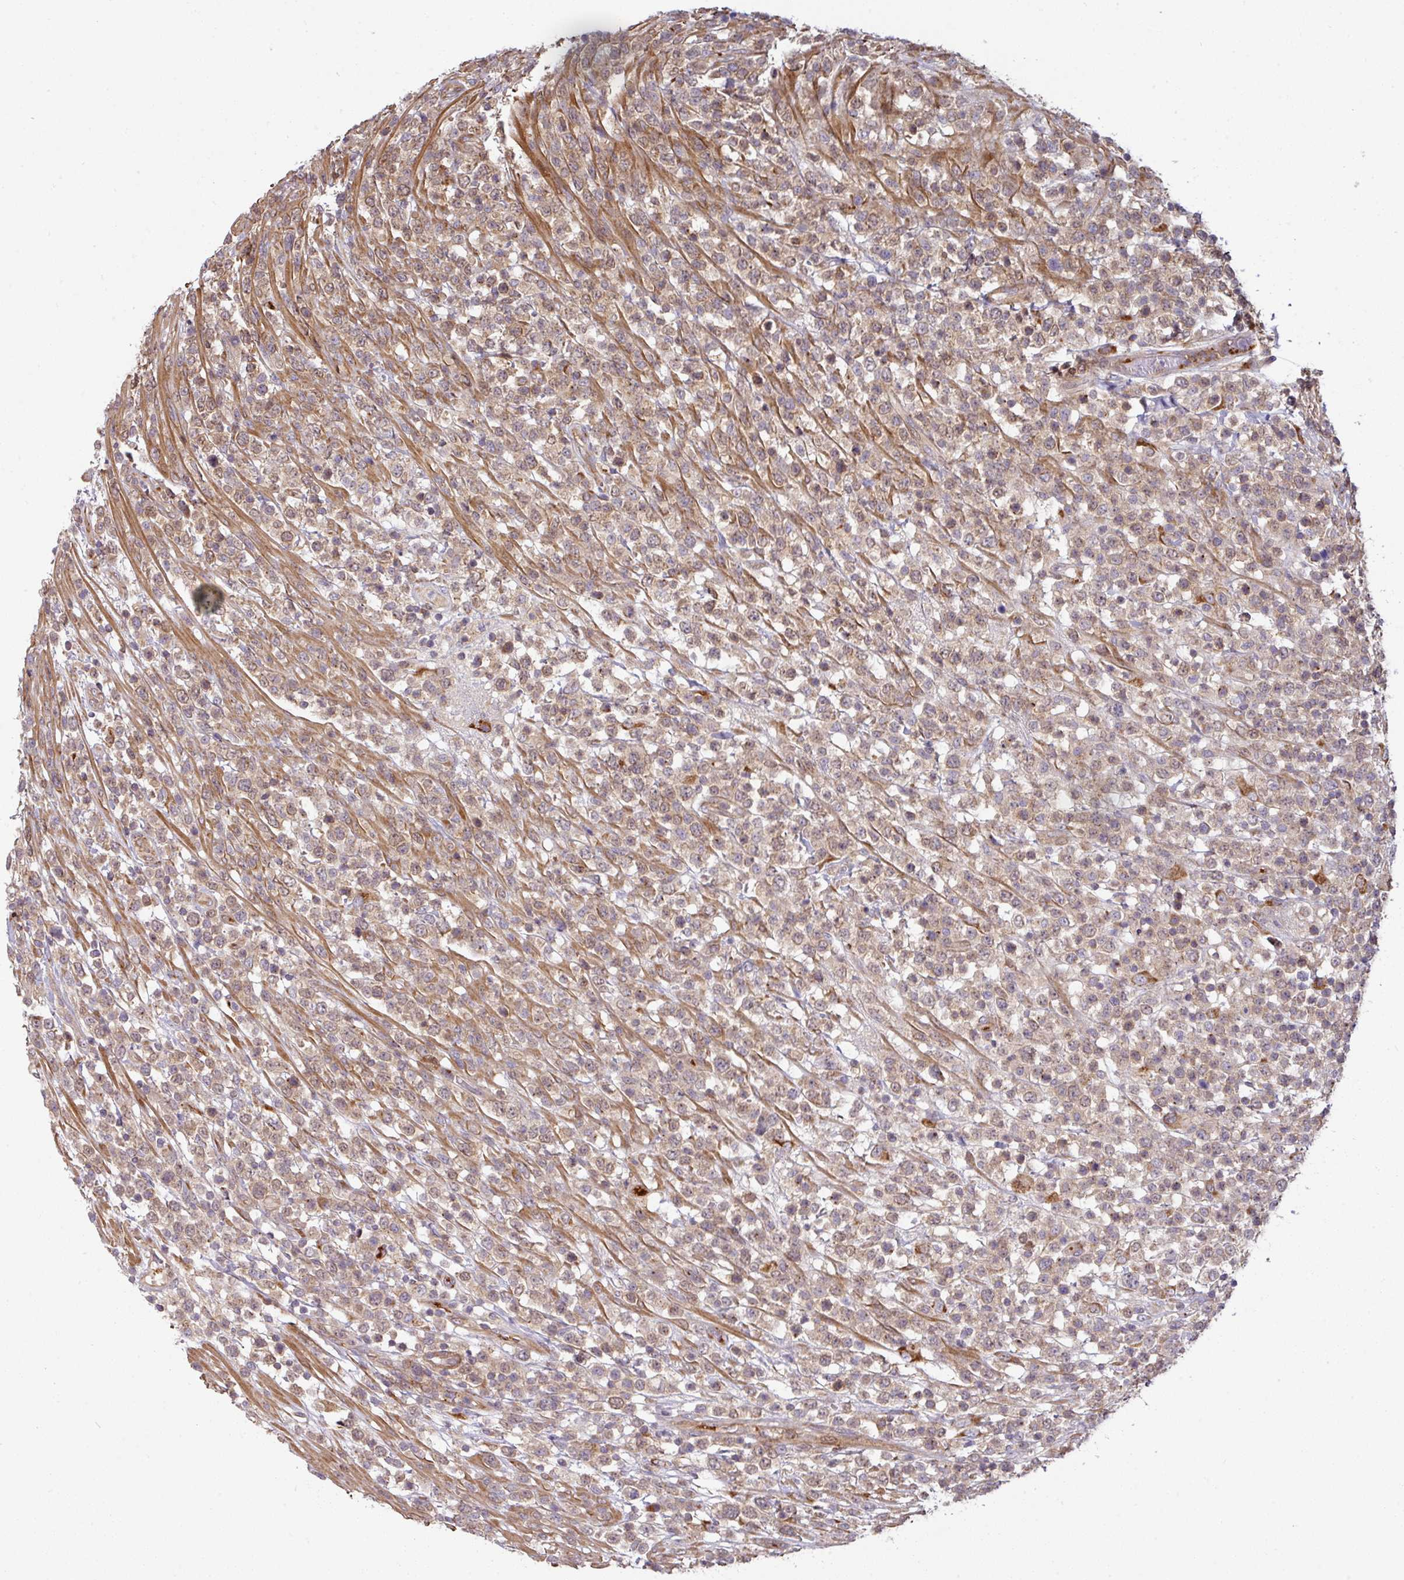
{"staining": {"intensity": "weak", "quantity": "<25%", "location": "cytoplasmic/membranous,nuclear"}, "tissue": "lymphoma", "cell_type": "Tumor cells", "image_type": "cancer", "snomed": [{"axis": "morphology", "description": "Malignant lymphoma, non-Hodgkin's type, High grade"}, {"axis": "topography", "description": "Colon"}], "caption": "A high-resolution image shows immunohistochemistry staining of malignant lymphoma, non-Hodgkin's type (high-grade), which demonstrates no significant positivity in tumor cells.", "gene": "CASP2", "patient": {"sex": "female", "age": 53}}